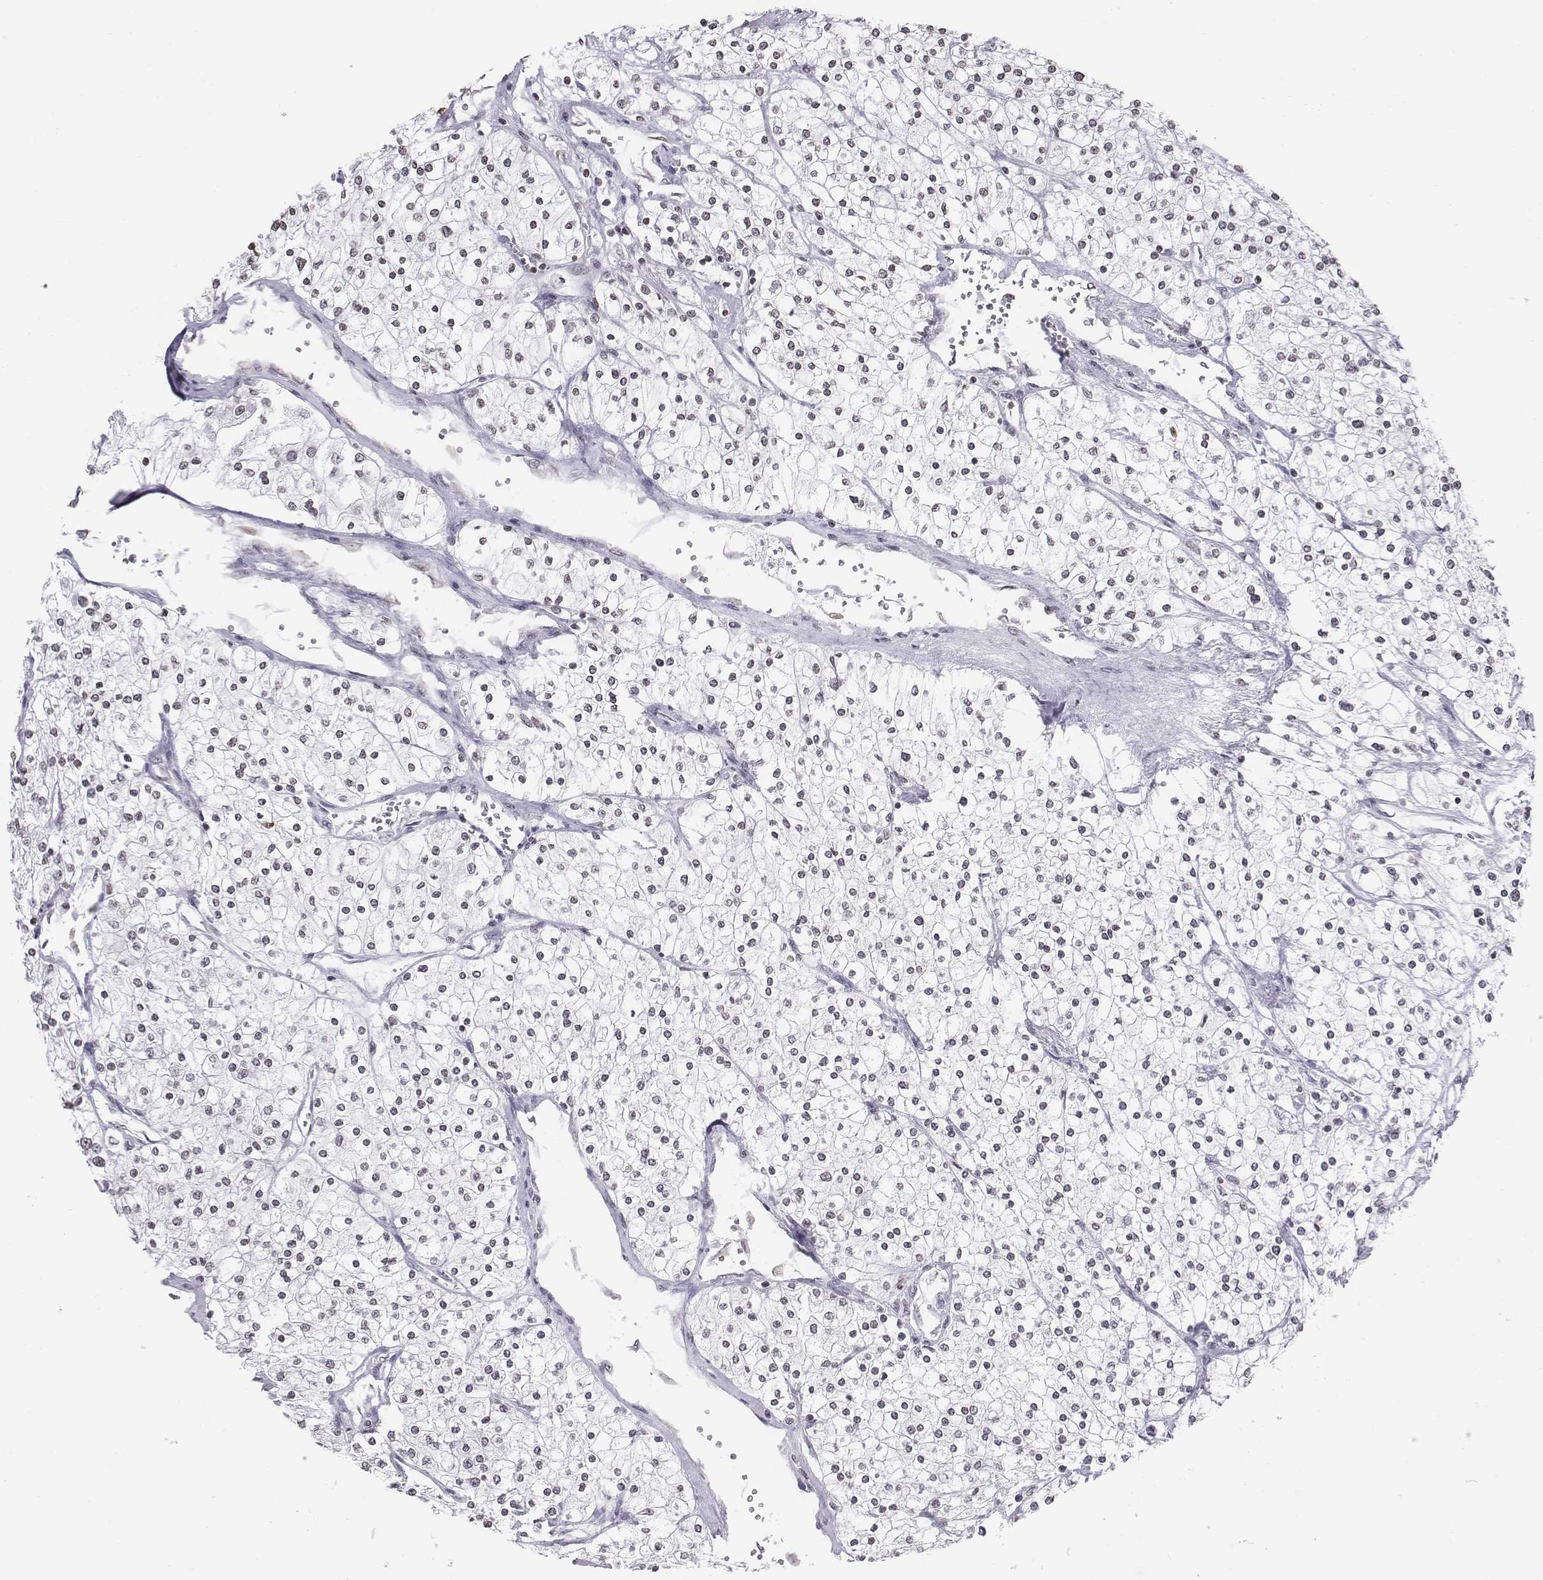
{"staining": {"intensity": "negative", "quantity": "none", "location": "none"}, "tissue": "renal cancer", "cell_type": "Tumor cells", "image_type": "cancer", "snomed": [{"axis": "morphology", "description": "Adenocarcinoma, NOS"}, {"axis": "topography", "description": "Kidney"}], "caption": "Protein analysis of adenocarcinoma (renal) shows no significant expression in tumor cells.", "gene": "BARHL1", "patient": {"sex": "male", "age": 80}}